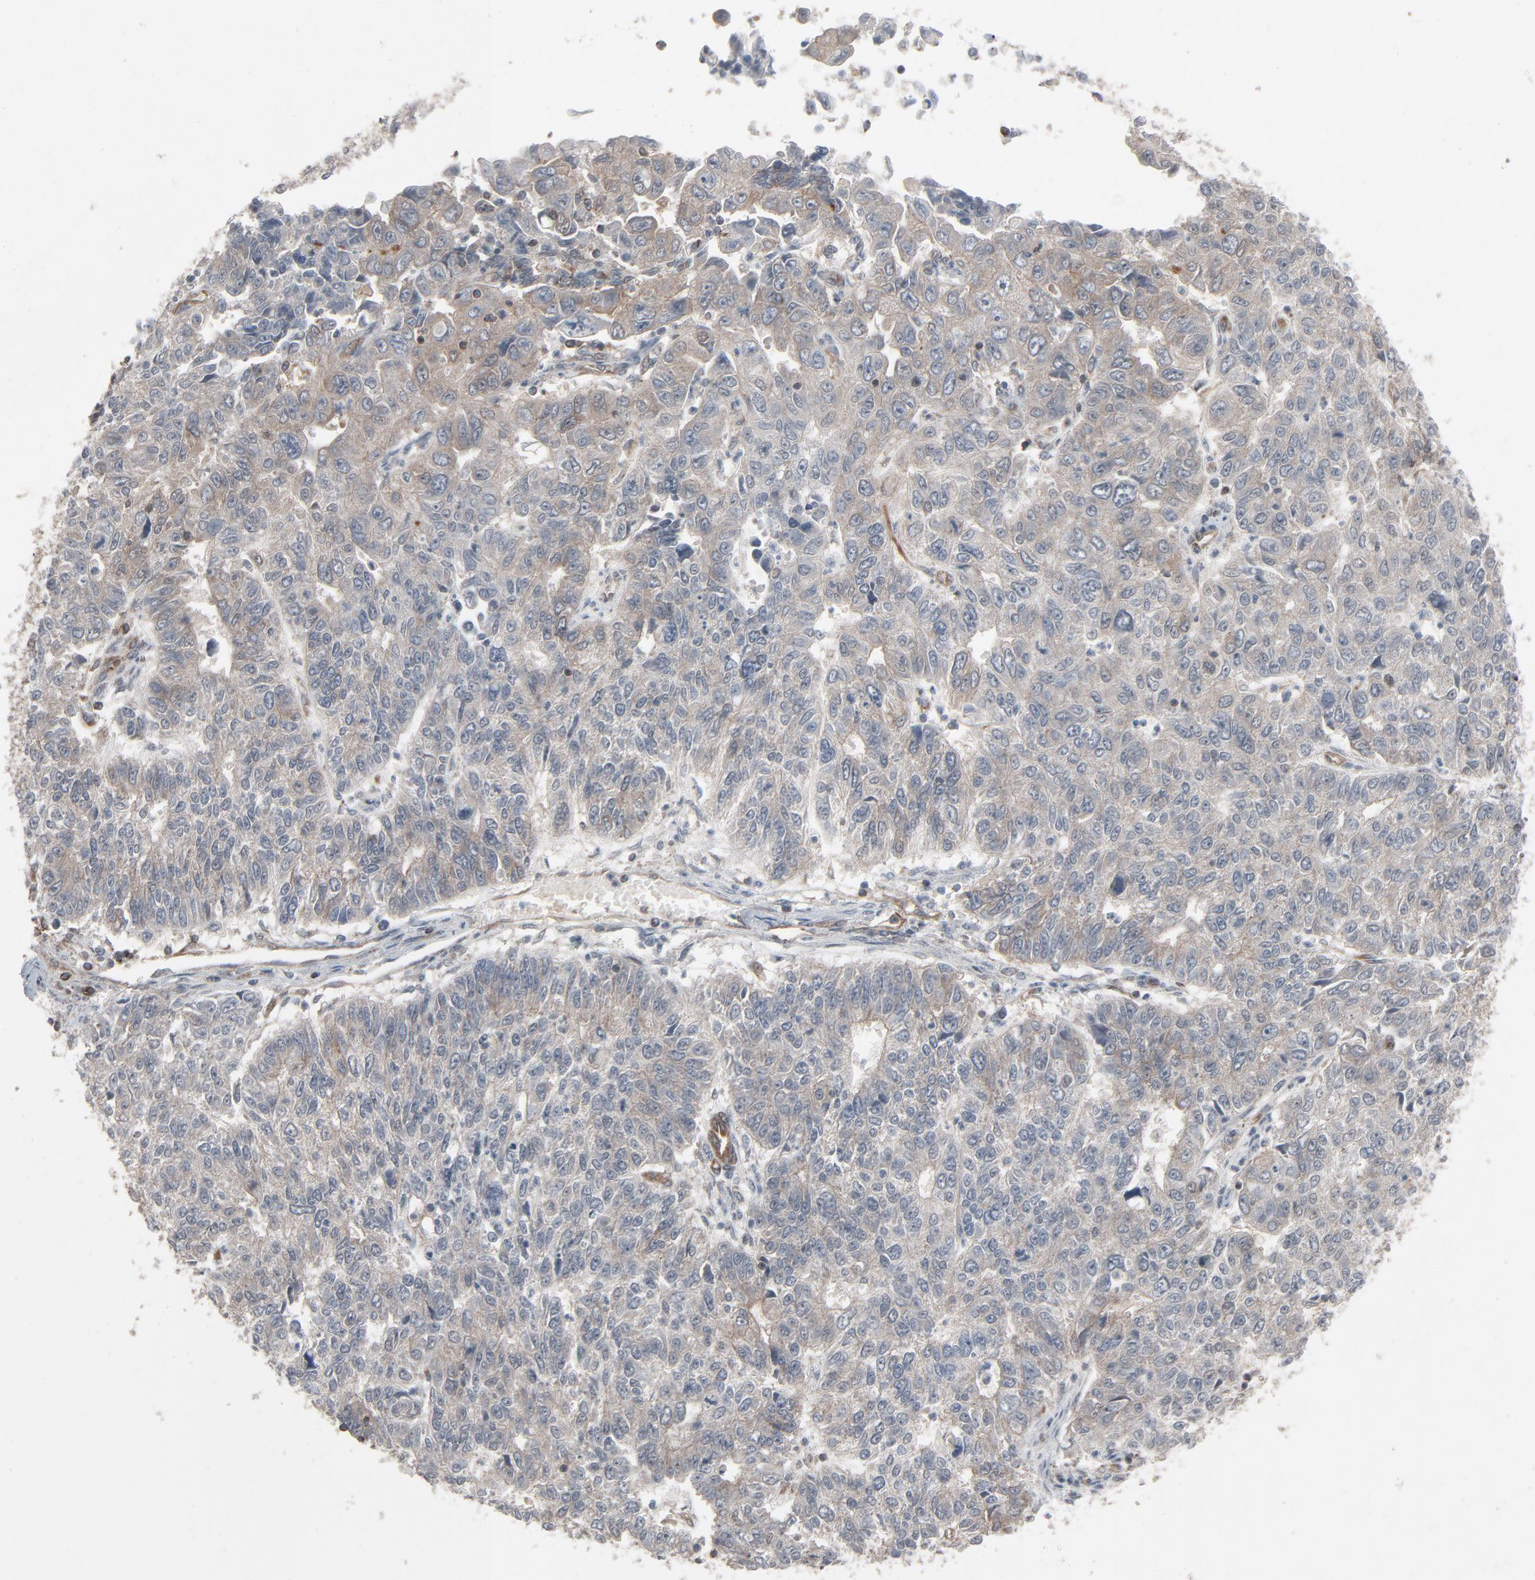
{"staining": {"intensity": "moderate", "quantity": ">75%", "location": "cytoplasmic/membranous"}, "tissue": "endometrial cancer", "cell_type": "Tumor cells", "image_type": "cancer", "snomed": [{"axis": "morphology", "description": "Adenocarcinoma, NOS"}, {"axis": "topography", "description": "Endometrium"}], "caption": "This image reveals immunohistochemistry (IHC) staining of endometrial adenocarcinoma, with medium moderate cytoplasmic/membranous staining in about >75% of tumor cells.", "gene": "OPTN", "patient": {"sex": "female", "age": 42}}